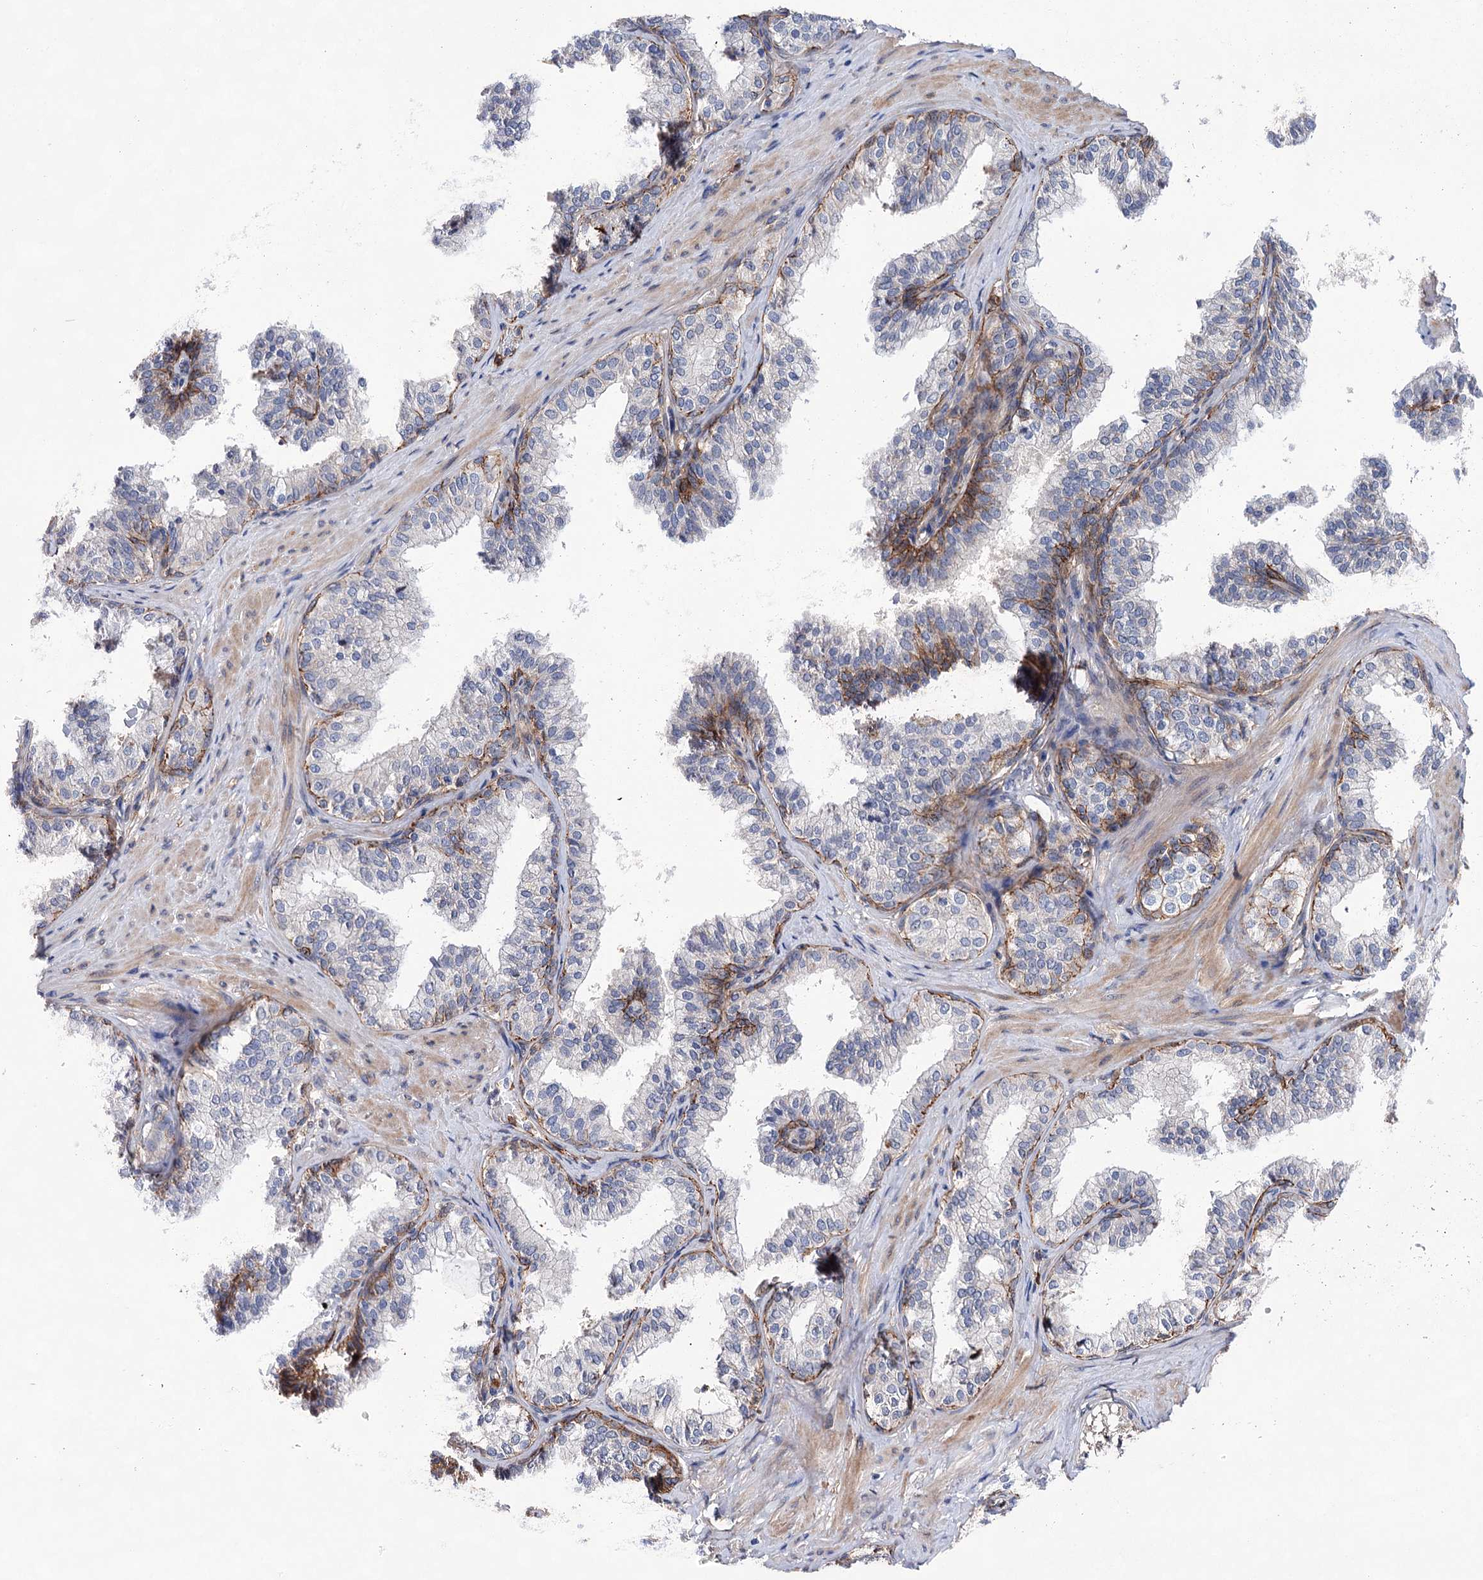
{"staining": {"intensity": "moderate", "quantity": "25%-75%", "location": "cytoplasmic/membranous"}, "tissue": "prostate", "cell_type": "Glandular cells", "image_type": "normal", "snomed": [{"axis": "morphology", "description": "Normal tissue, NOS"}, {"axis": "topography", "description": "Prostate"}], "caption": "Immunohistochemical staining of unremarkable prostate demonstrates medium levels of moderate cytoplasmic/membranous staining in about 25%-75% of glandular cells.", "gene": "TMTC3", "patient": {"sex": "male", "age": 60}}